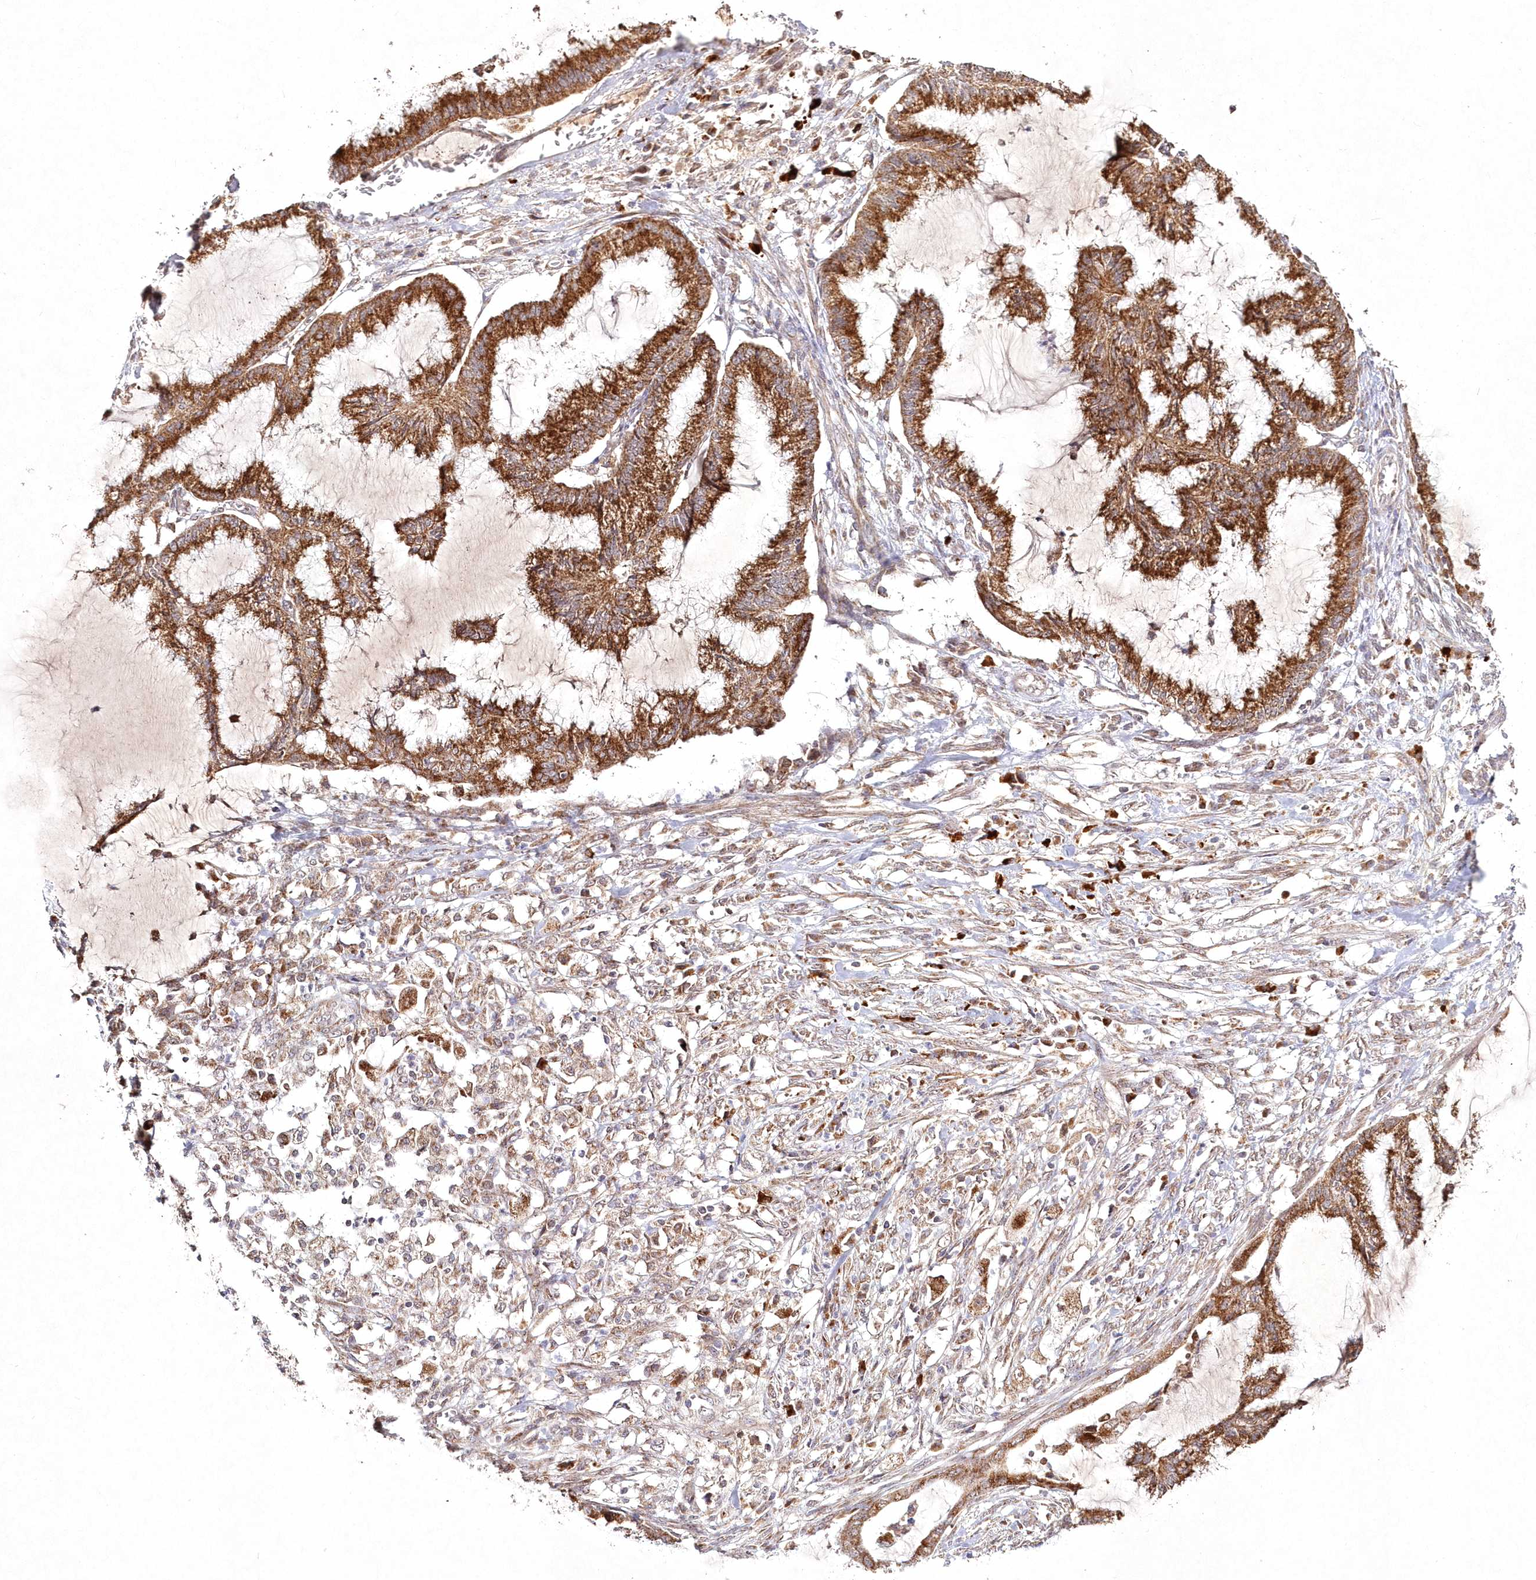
{"staining": {"intensity": "moderate", "quantity": ">75%", "location": "cytoplasmic/membranous"}, "tissue": "endometrial cancer", "cell_type": "Tumor cells", "image_type": "cancer", "snomed": [{"axis": "morphology", "description": "Adenocarcinoma, NOS"}, {"axis": "topography", "description": "Endometrium"}], "caption": "Immunohistochemistry (IHC) photomicrograph of human endometrial cancer stained for a protein (brown), which displays medium levels of moderate cytoplasmic/membranous positivity in approximately >75% of tumor cells.", "gene": "PEX13", "patient": {"sex": "female", "age": 86}}